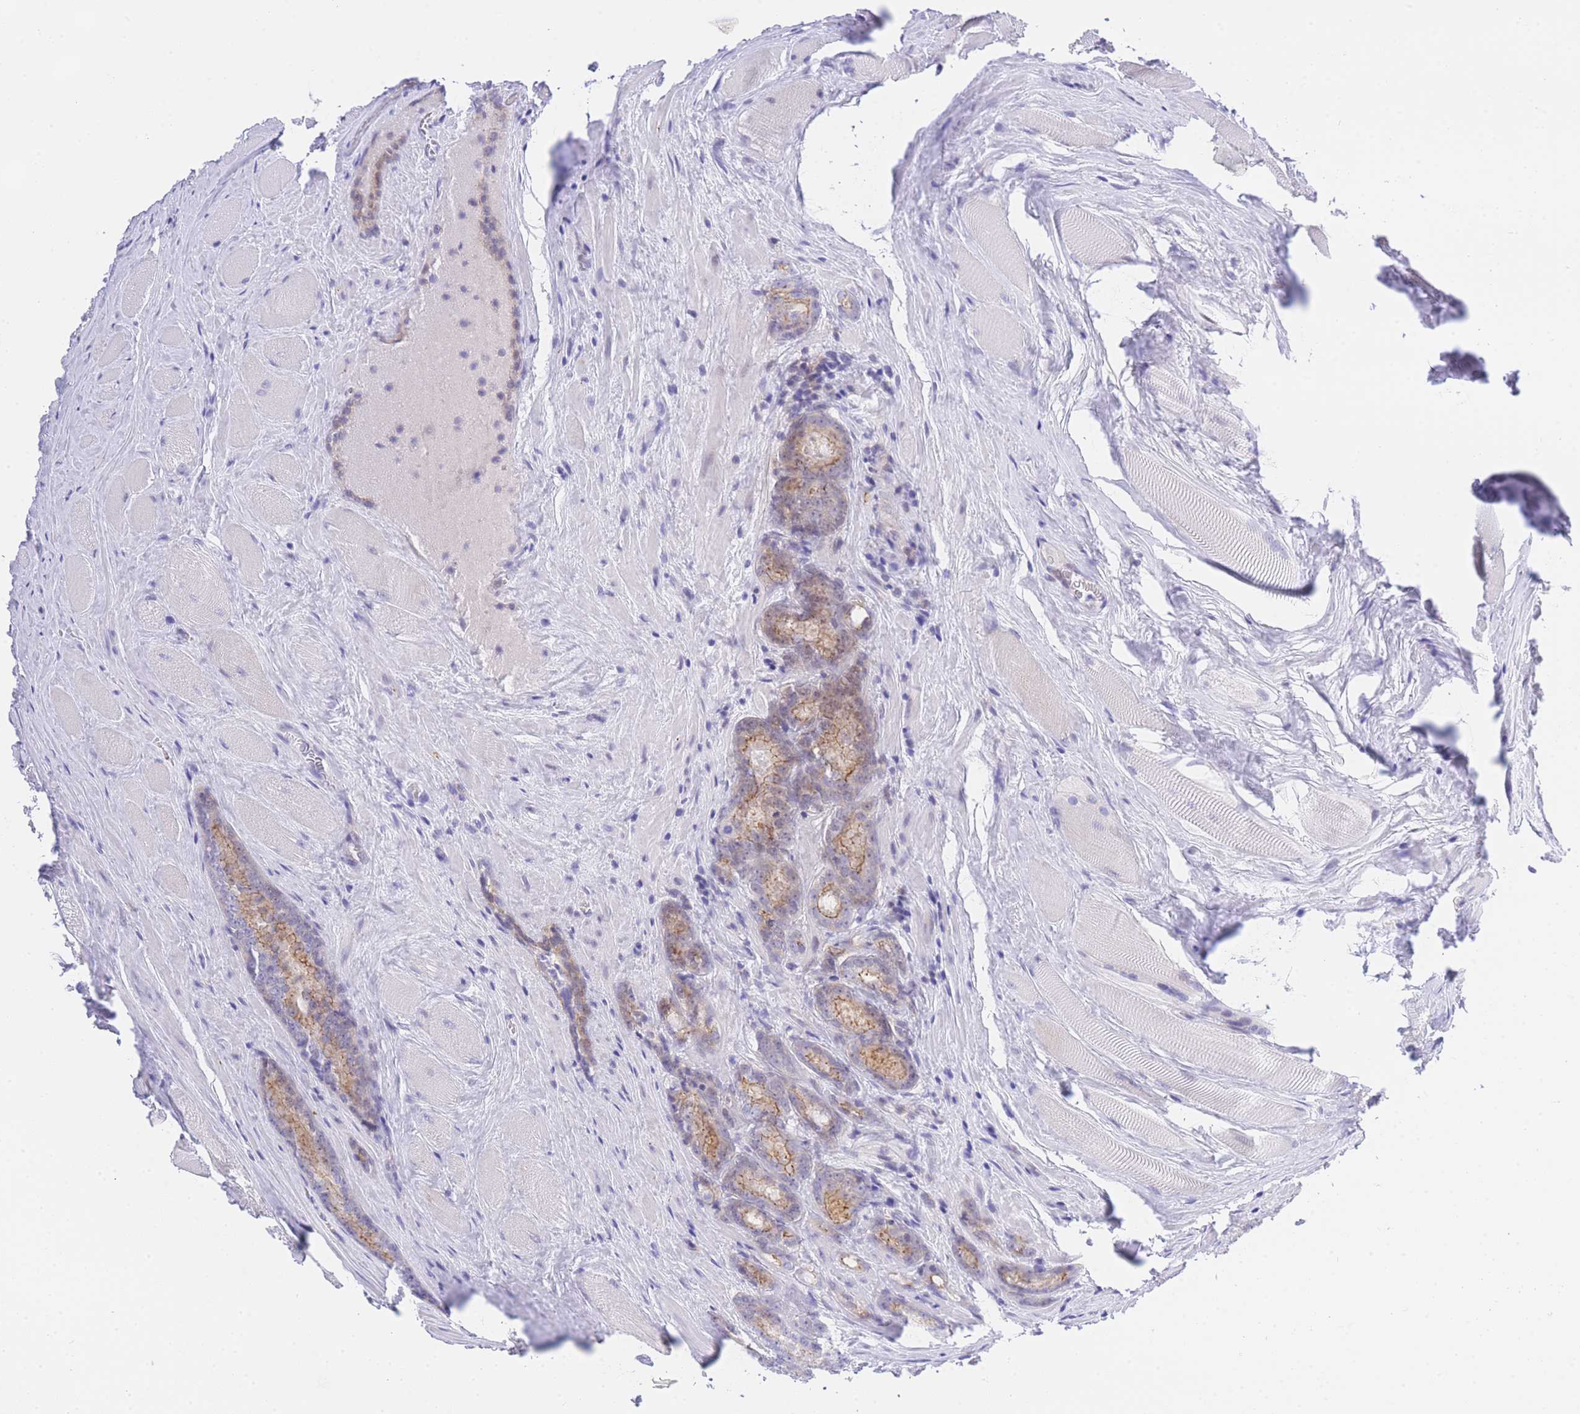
{"staining": {"intensity": "weak", "quantity": "<25%", "location": "cytoplasmic/membranous"}, "tissue": "prostate cancer", "cell_type": "Tumor cells", "image_type": "cancer", "snomed": [{"axis": "morphology", "description": "Adenocarcinoma, Low grade"}, {"axis": "topography", "description": "Prostate"}], "caption": "Image shows no protein staining in tumor cells of prostate cancer (adenocarcinoma (low-grade)) tissue.", "gene": "TIFAB", "patient": {"sex": "male", "age": 68}}